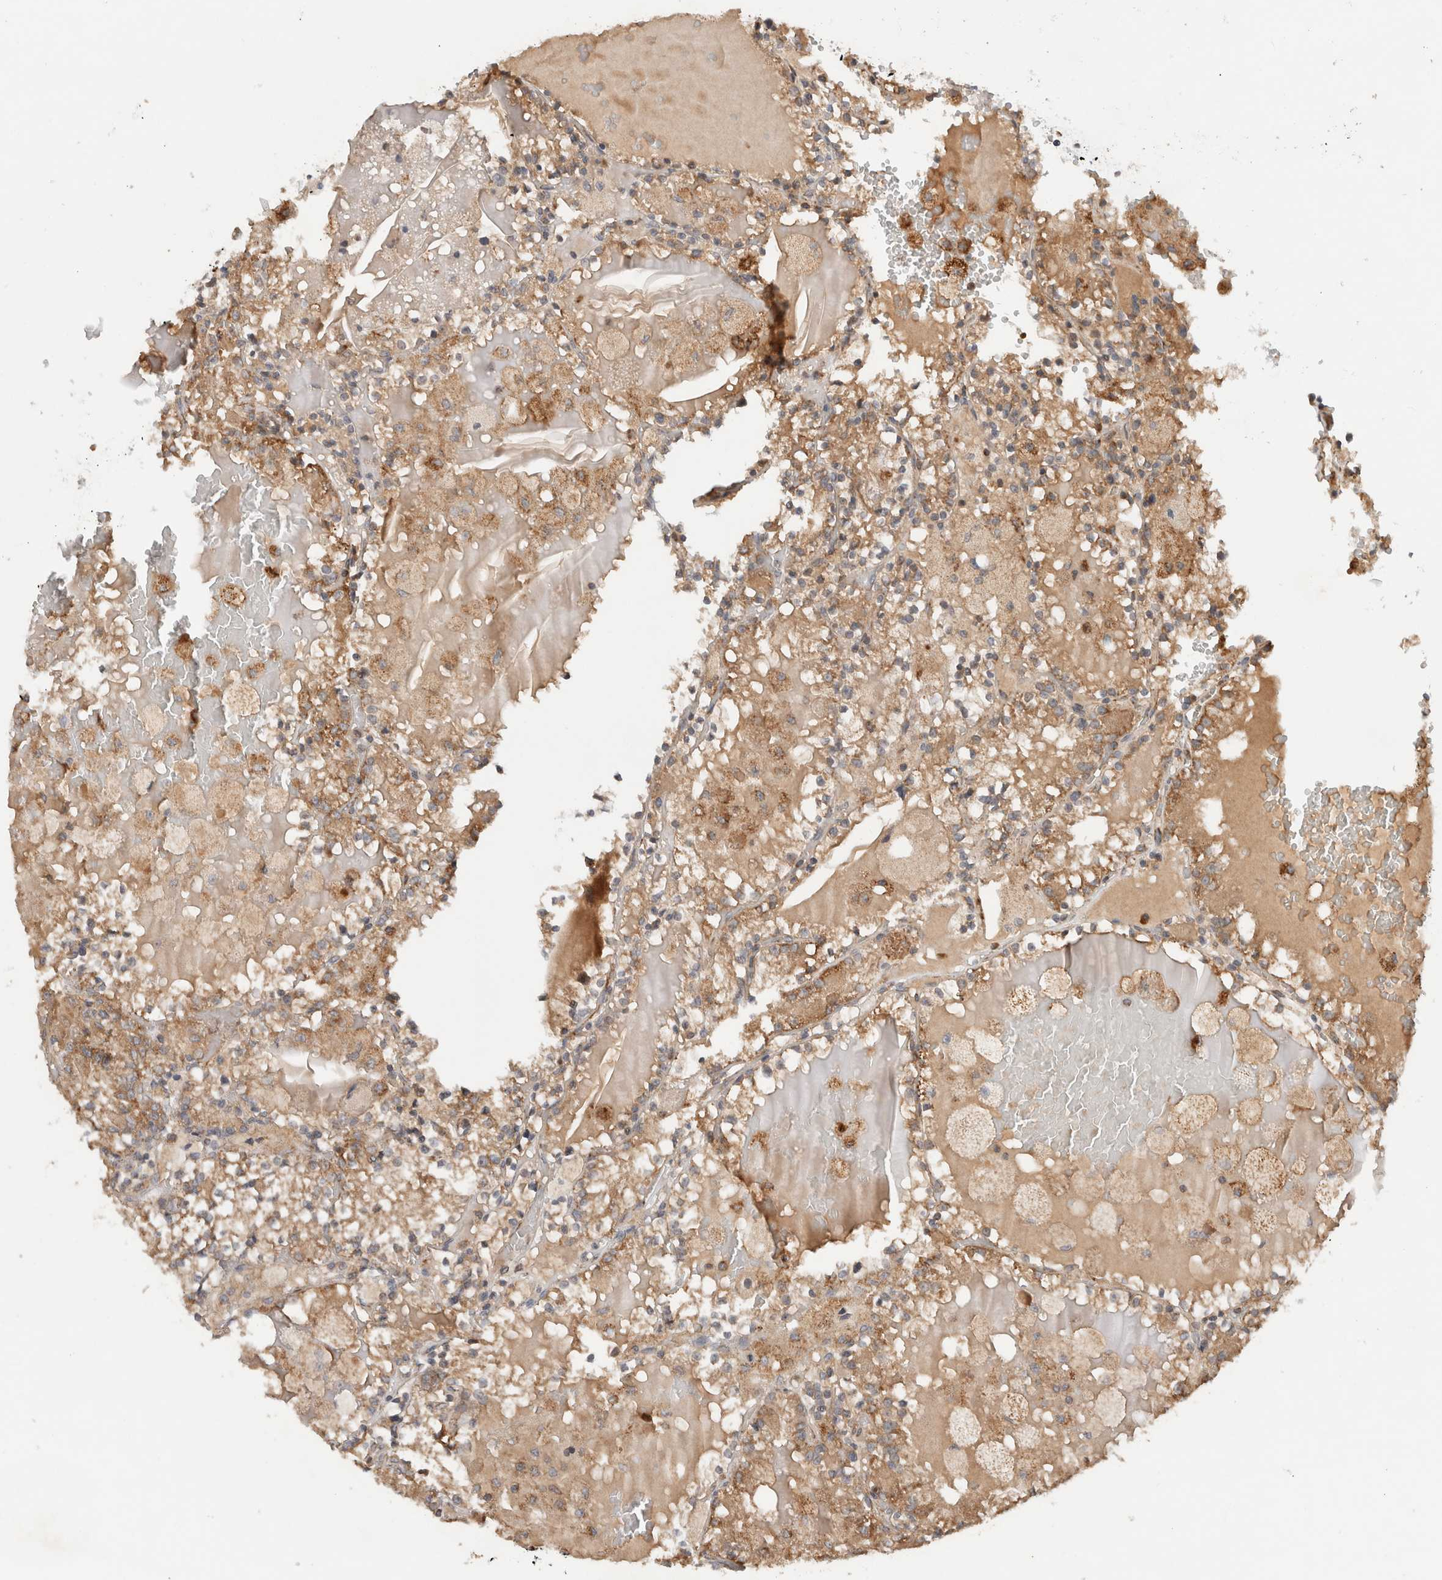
{"staining": {"intensity": "moderate", "quantity": ">75%", "location": "cytoplasmic/membranous"}, "tissue": "renal cancer", "cell_type": "Tumor cells", "image_type": "cancer", "snomed": [{"axis": "morphology", "description": "Adenocarcinoma, NOS"}, {"axis": "topography", "description": "Kidney"}], "caption": "Immunohistochemical staining of renal adenocarcinoma shows medium levels of moderate cytoplasmic/membranous protein expression in about >75% of tumor cells.", "gene": "AMPD1", "patient": {"sex": "female", "age": 56}}